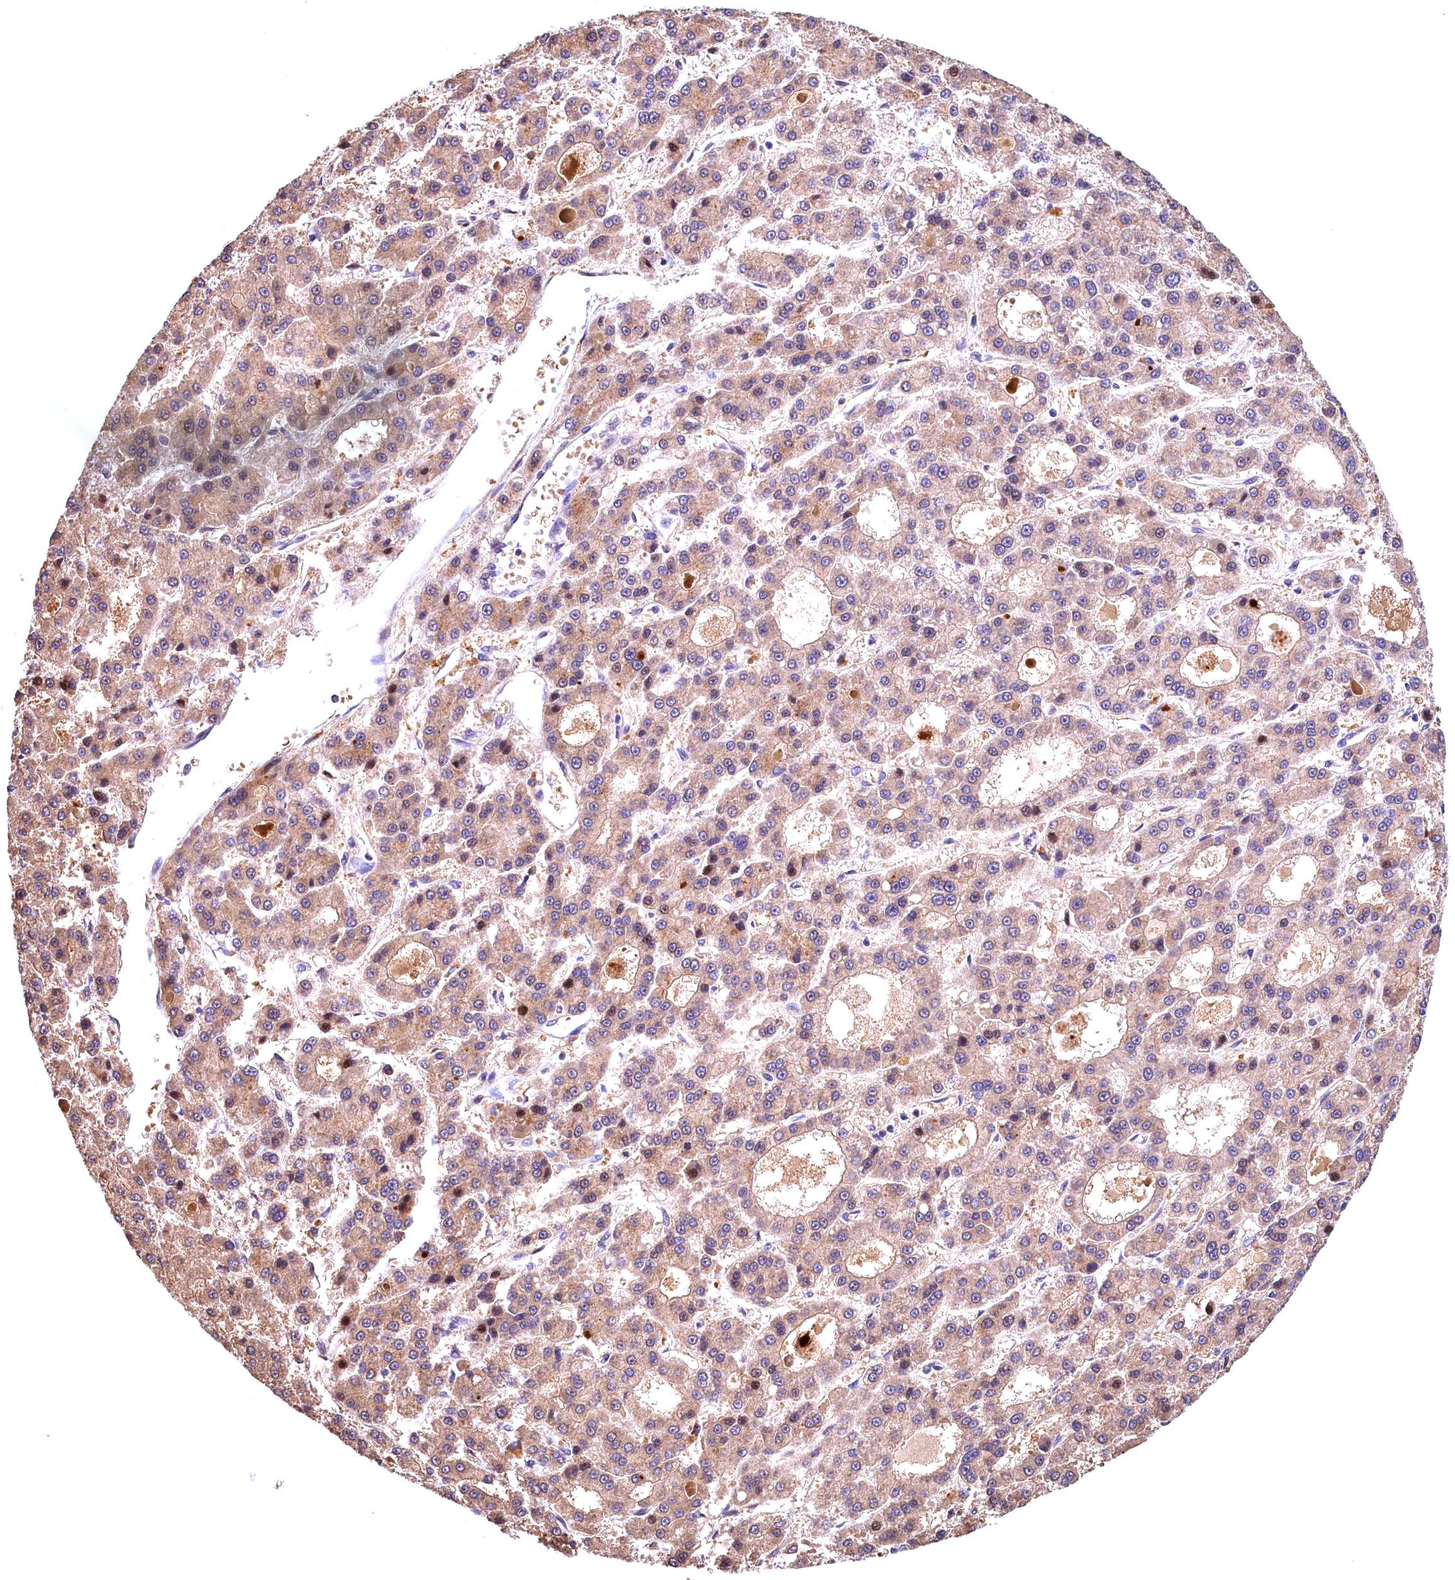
{"staining": {"intensity": "weak", "quantity": ">75%", "location": "cytoplasmic/membranous"}, "tissue": "liver cancer", "cell_type": "Tumor cells", "image_type": "cancer", "snomed": [{"axis": "morphology", "description": "Carcinoma, Hepatocellular, NOS"}, {"axis": "topography", "description": "Liver"}], "caption": "This is a histology image of IHC staining of hepatocellular carcinoma (liver), which shows weak staining in the cytoplasmic/membranous of tumor cells.", "gene": "NAIP", "patient": {"sex": "male", "age": 70}}